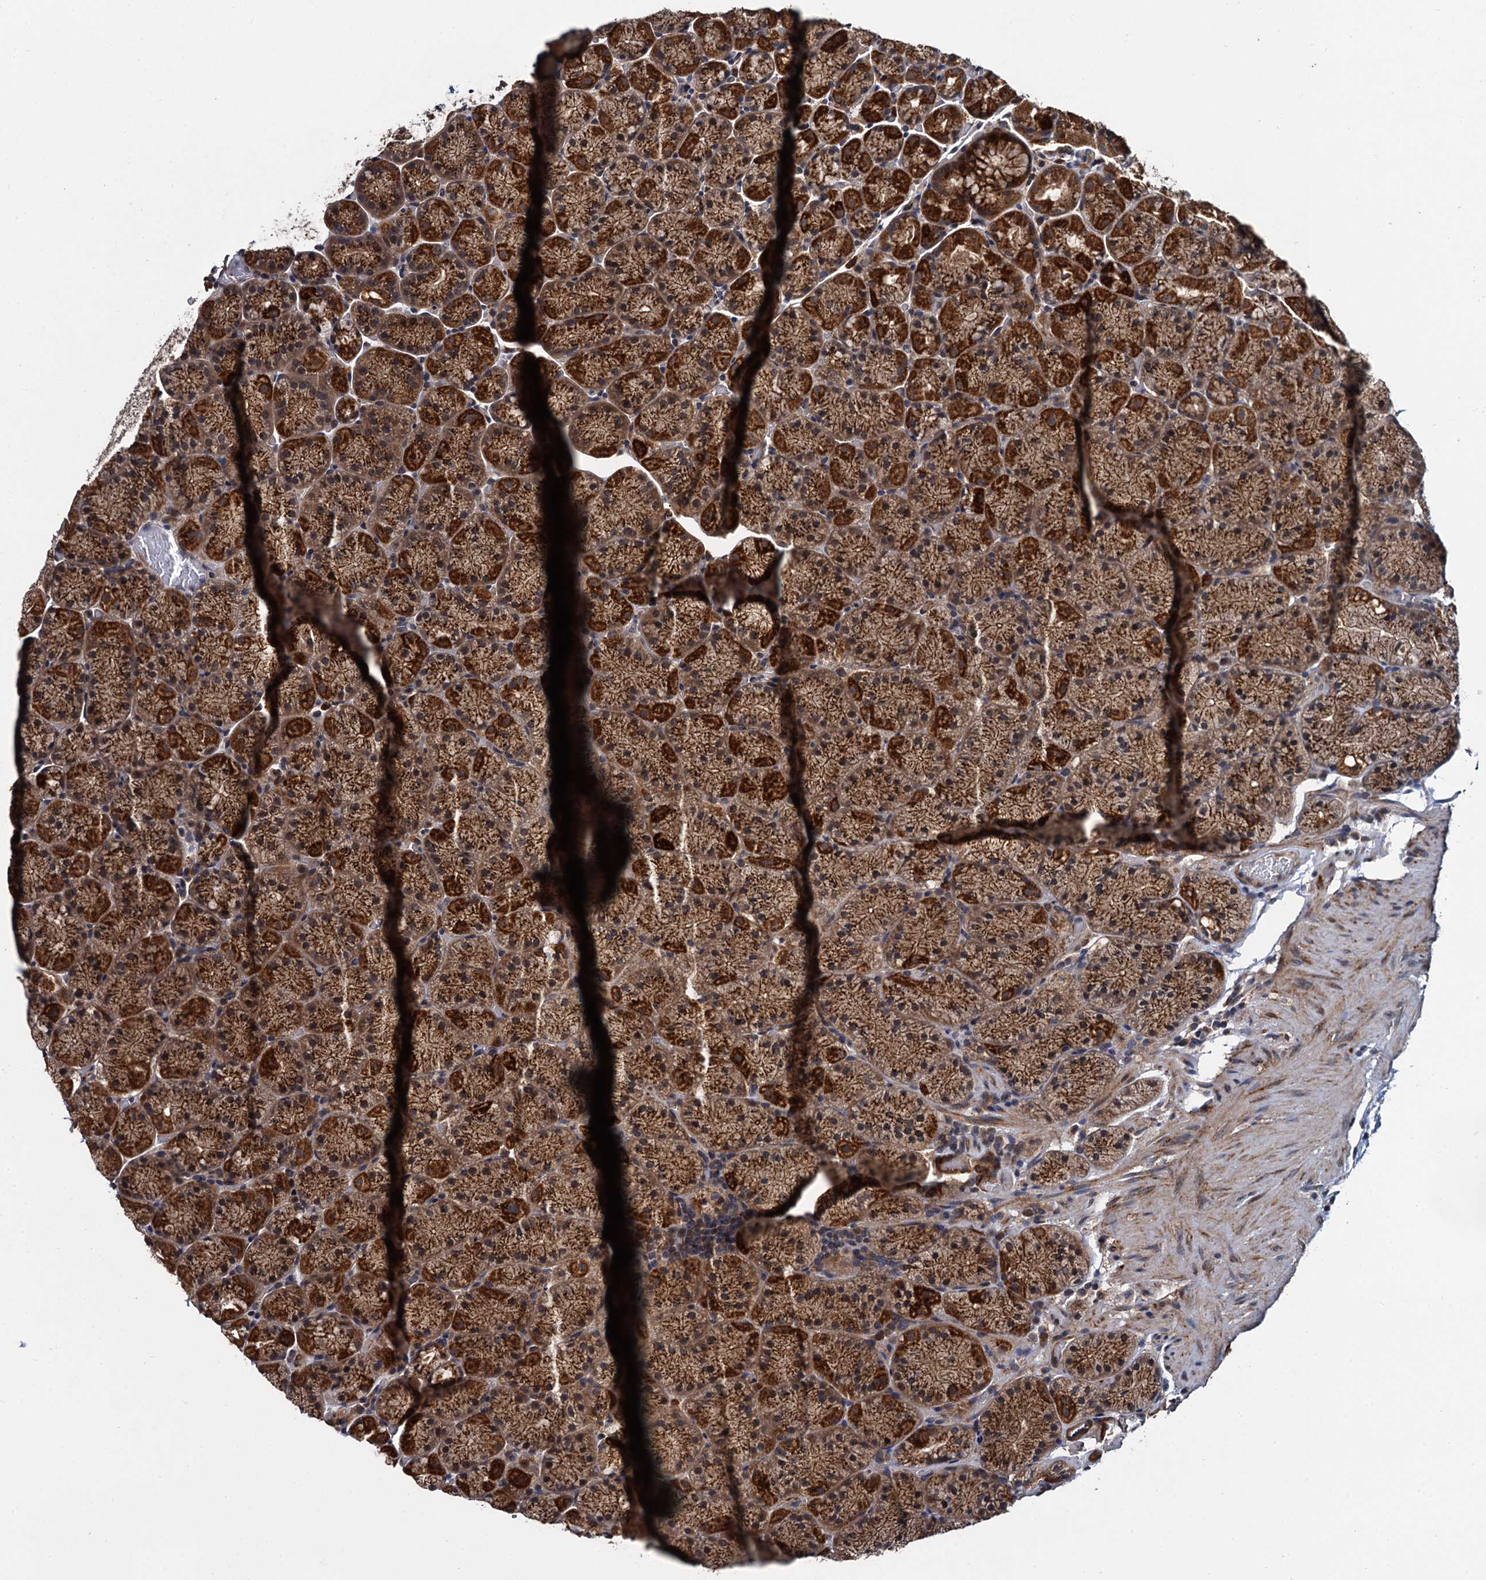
{"staining": {"intensity": "strong", "quantity": ">75%", "location": "cytoplasmic/membranous"}, "tissue": "stomach", "cell_type": "Glandular cells", "image_type": "normal", "snomed": [{"axis": "morphology", "description": "Normal tissue, NOS"}, {"axis": "topography", "description": "Stomach, upper"}, {"axis": "topography", "description": "Stomach, lower"}], "caption": "A brown stain highlights strong cytoplasmic/membranous expression of a protein in glandular cells of benign human stomach.", "gene": "ARHGAP42", "patient": {"sex": "male", "age": 80}}